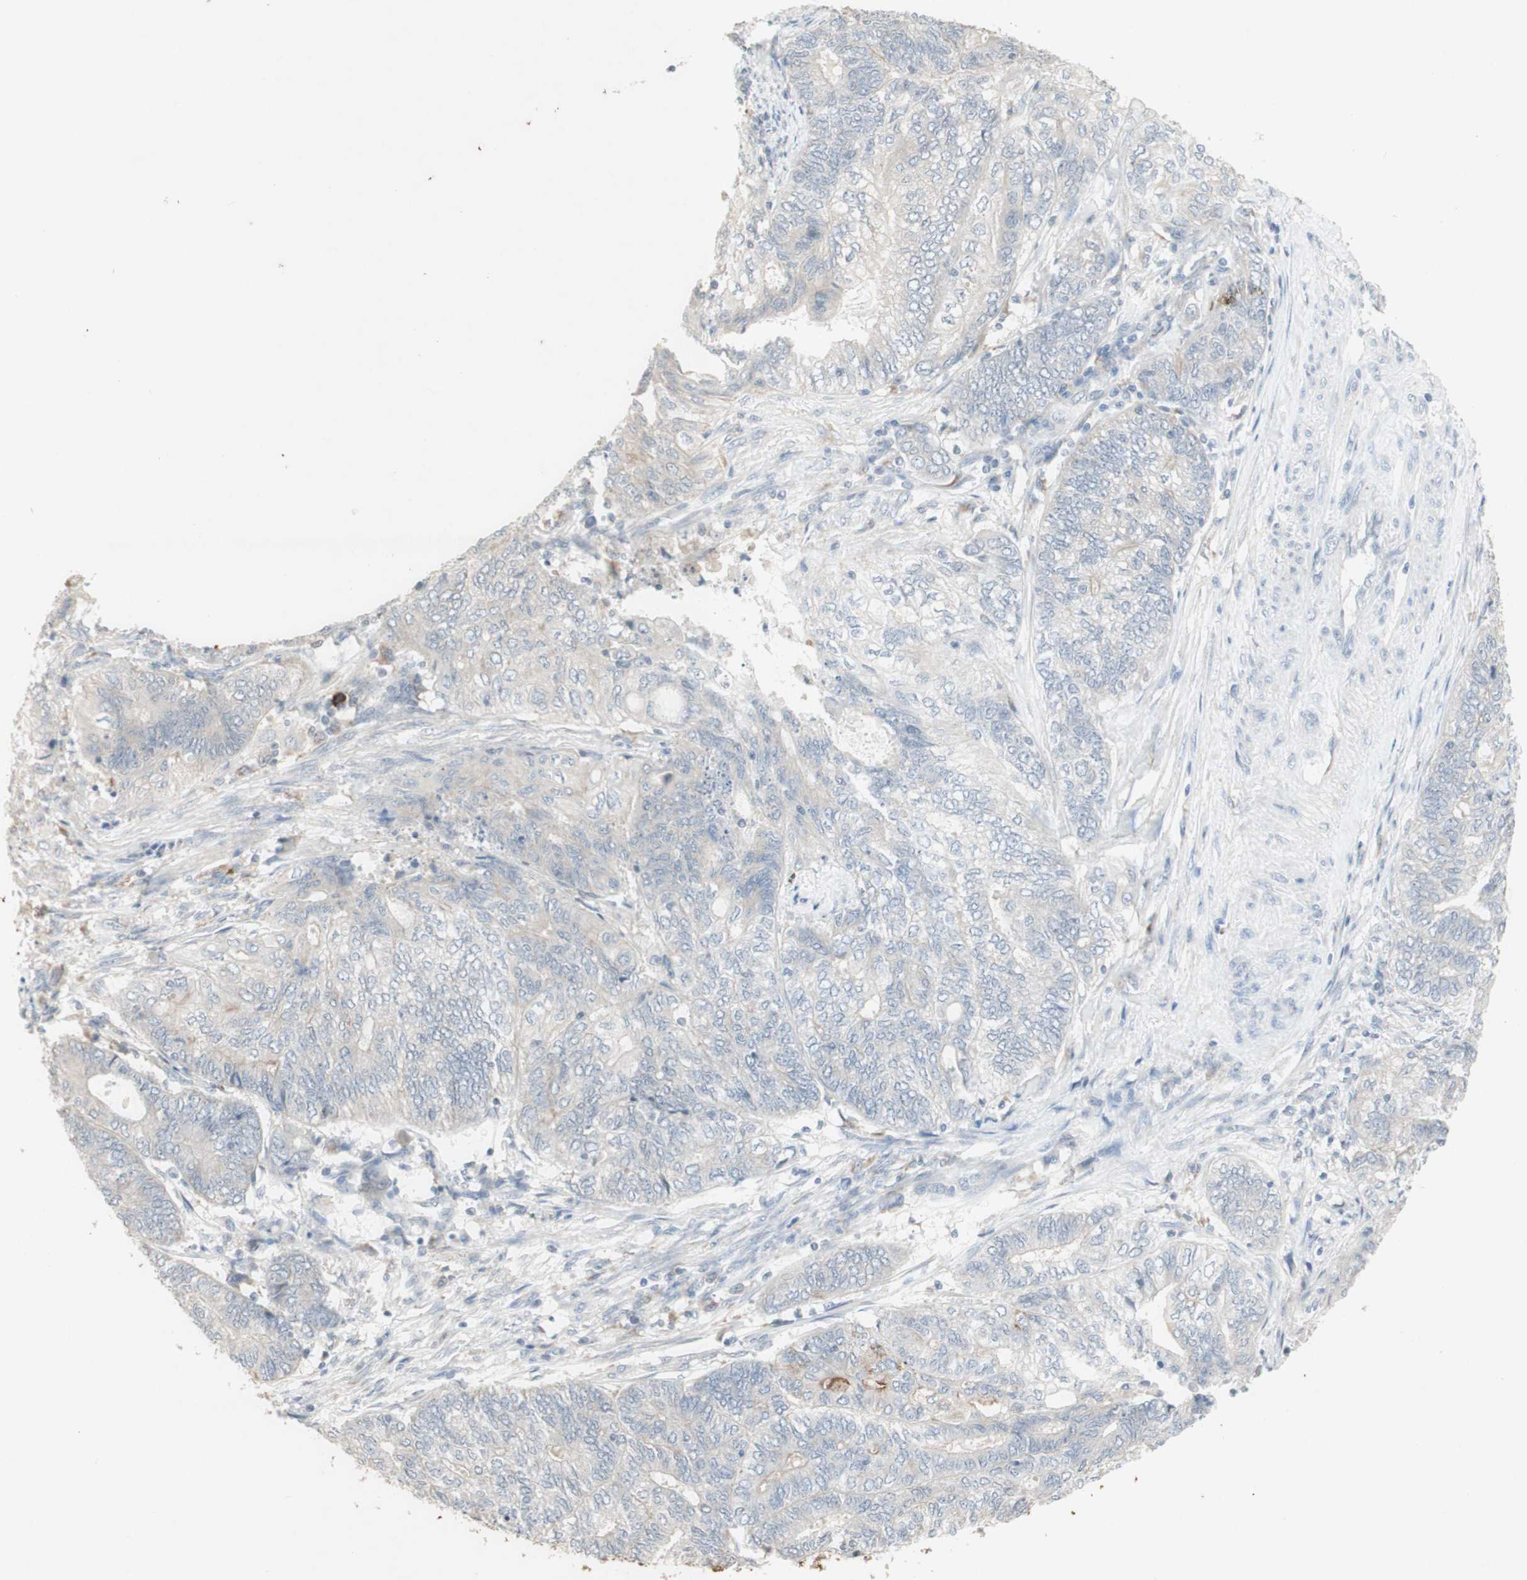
{"staining": {"intensity": "negative", "quantity": "none", "location": "none"}, "tissue": "endometrial cancer", "cell_type": "Tumor cells", "image_type": "cancer", "snomed": [{"axis": "morphology", "description": "Adenocarcinoma, NOS"}, {"axis": "topography", "description": "Uterus"}, {"axis": "topography", "description": "Endometrium"}], "caption": "Micrograph shows no protein staining in tumor cells of adenocarcinoma (endometrial) tissue. (DAB (3,3'-diaminobenzidine) IHC with hematoxylin counter stain).", "gene": "ATP6V1B1", "patient": {"sex": "female", "age": 70}}